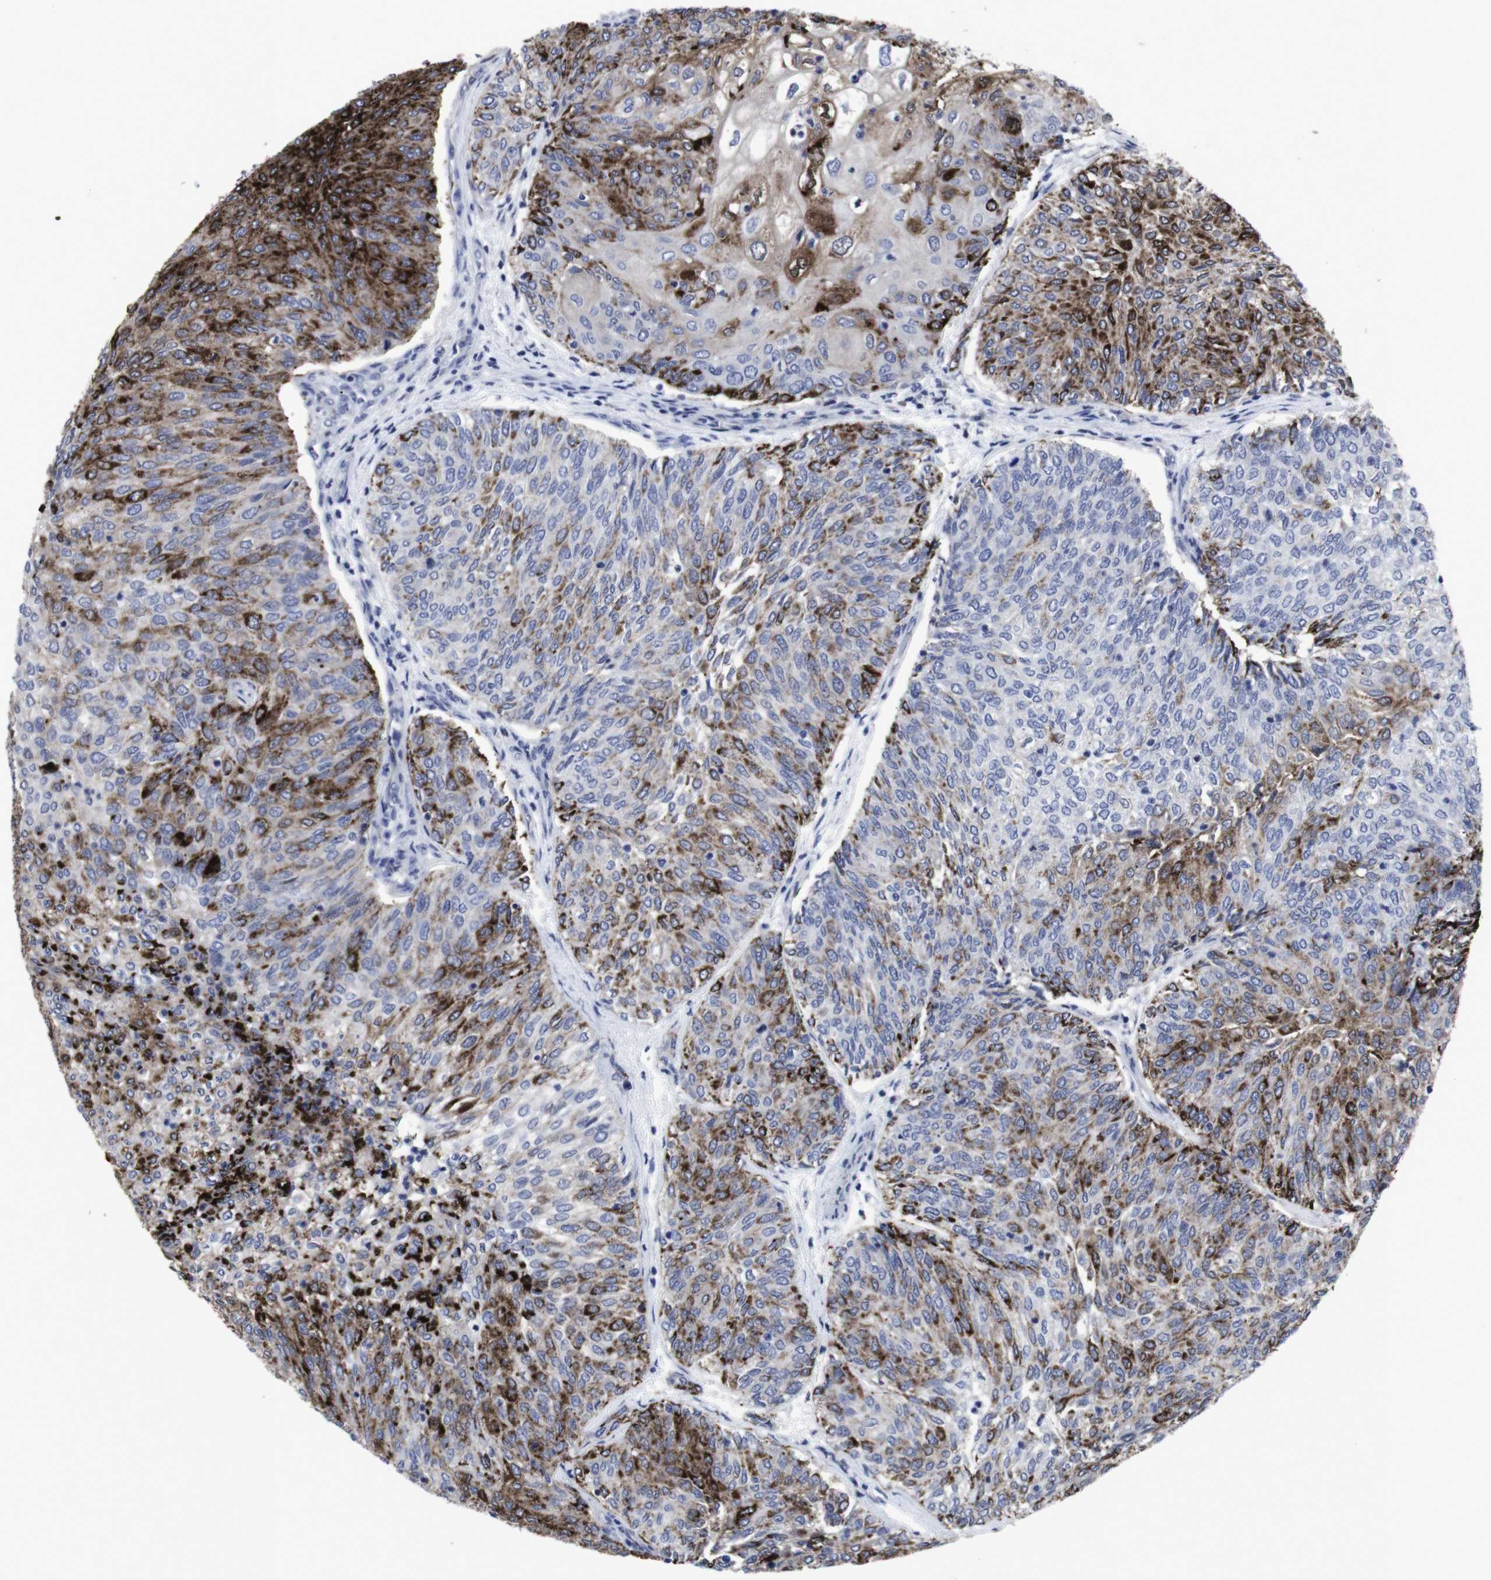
{"staining": {"intensity": "strong", "quantity": "25%-75%", "location": "cytoplasmic/membranous"}, "tissue": "urothelial cancer", "cell_type": "Tumor cells", "image_type": "cancer", "snomed": [{"axis": "morphology", "description": "Urothelial carcinoma, Low grade"}, {"axis": "topography", "description": "Urinary bladder"}], "caption": "Immunohistochemistry of human low-grade urothelial carcinoma displays high levels of strong cytoplasmic/membranous staining in about 25%-75% of tumor cells. Immunohistochemistry (ihc) stains the protein in brown and the nuclei are stained blue.", "gene": "SNCG", "patient": {"sex": "female", "age": 79}}